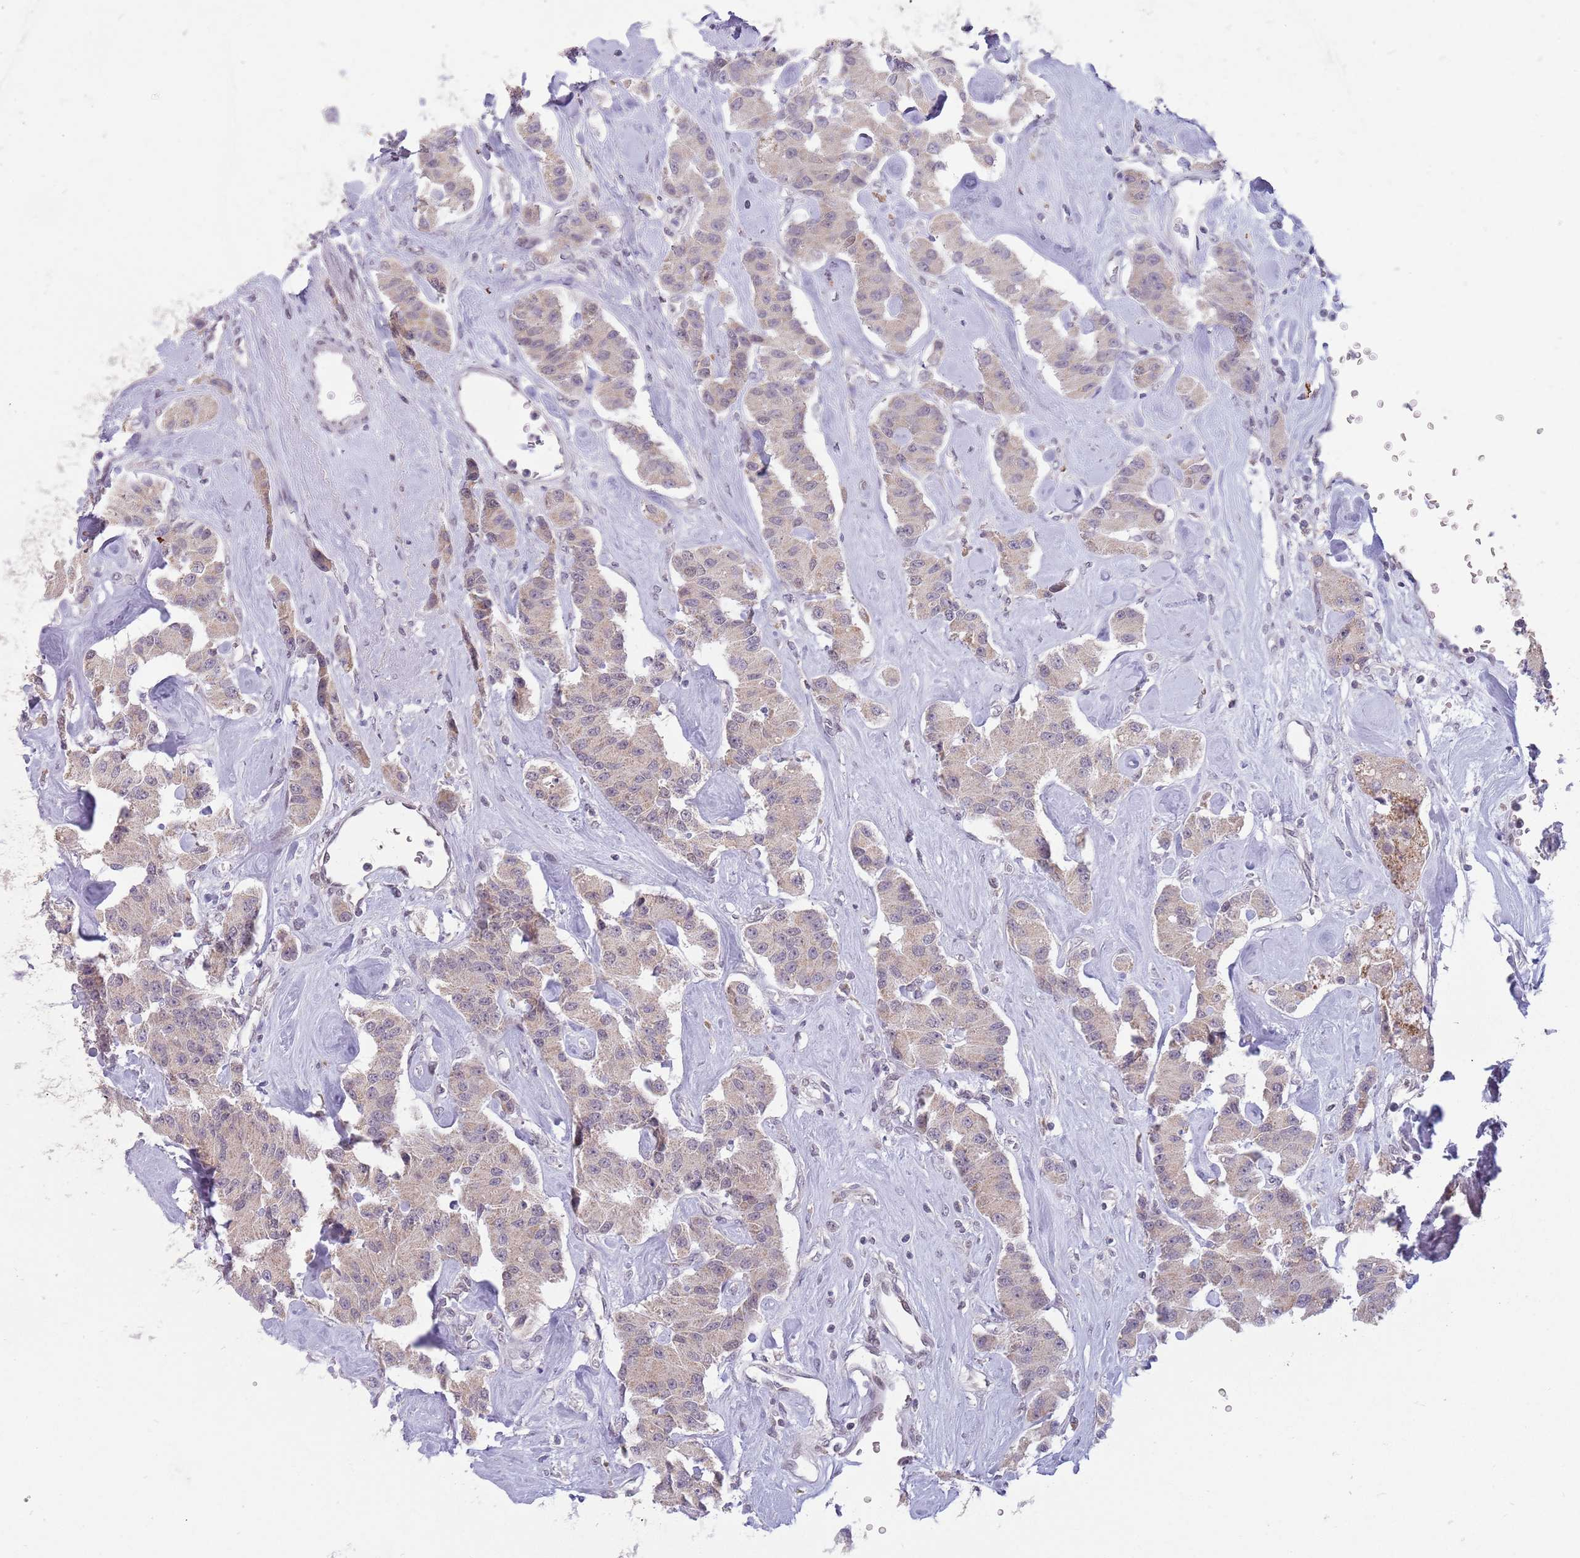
{"staining": {"intensity": "weak", "quantity": "<25%", "location": "cytoplasmic/membranous"}, "tissue": "carcinoid", "cell_type": "Tumor cells", "image_type": "cancer", "snomed": [{"axis": "morphology", "description": "Carcinoid, malignant, NOS"}, {"axis": "topography", "description": "Pancreas"}], "caption": "Immunohistochemistry (IHC) of carcinoid (malignant) shows no expression in tumor cells. Brightfield microscopy of IHC stained with DAB (3,3'-diaminobenzidine) (brown) and hematoxylin (blue), captured at high magnification.", "gene": "ZNF574", "patient": {"sex": "male", "age": 41}}